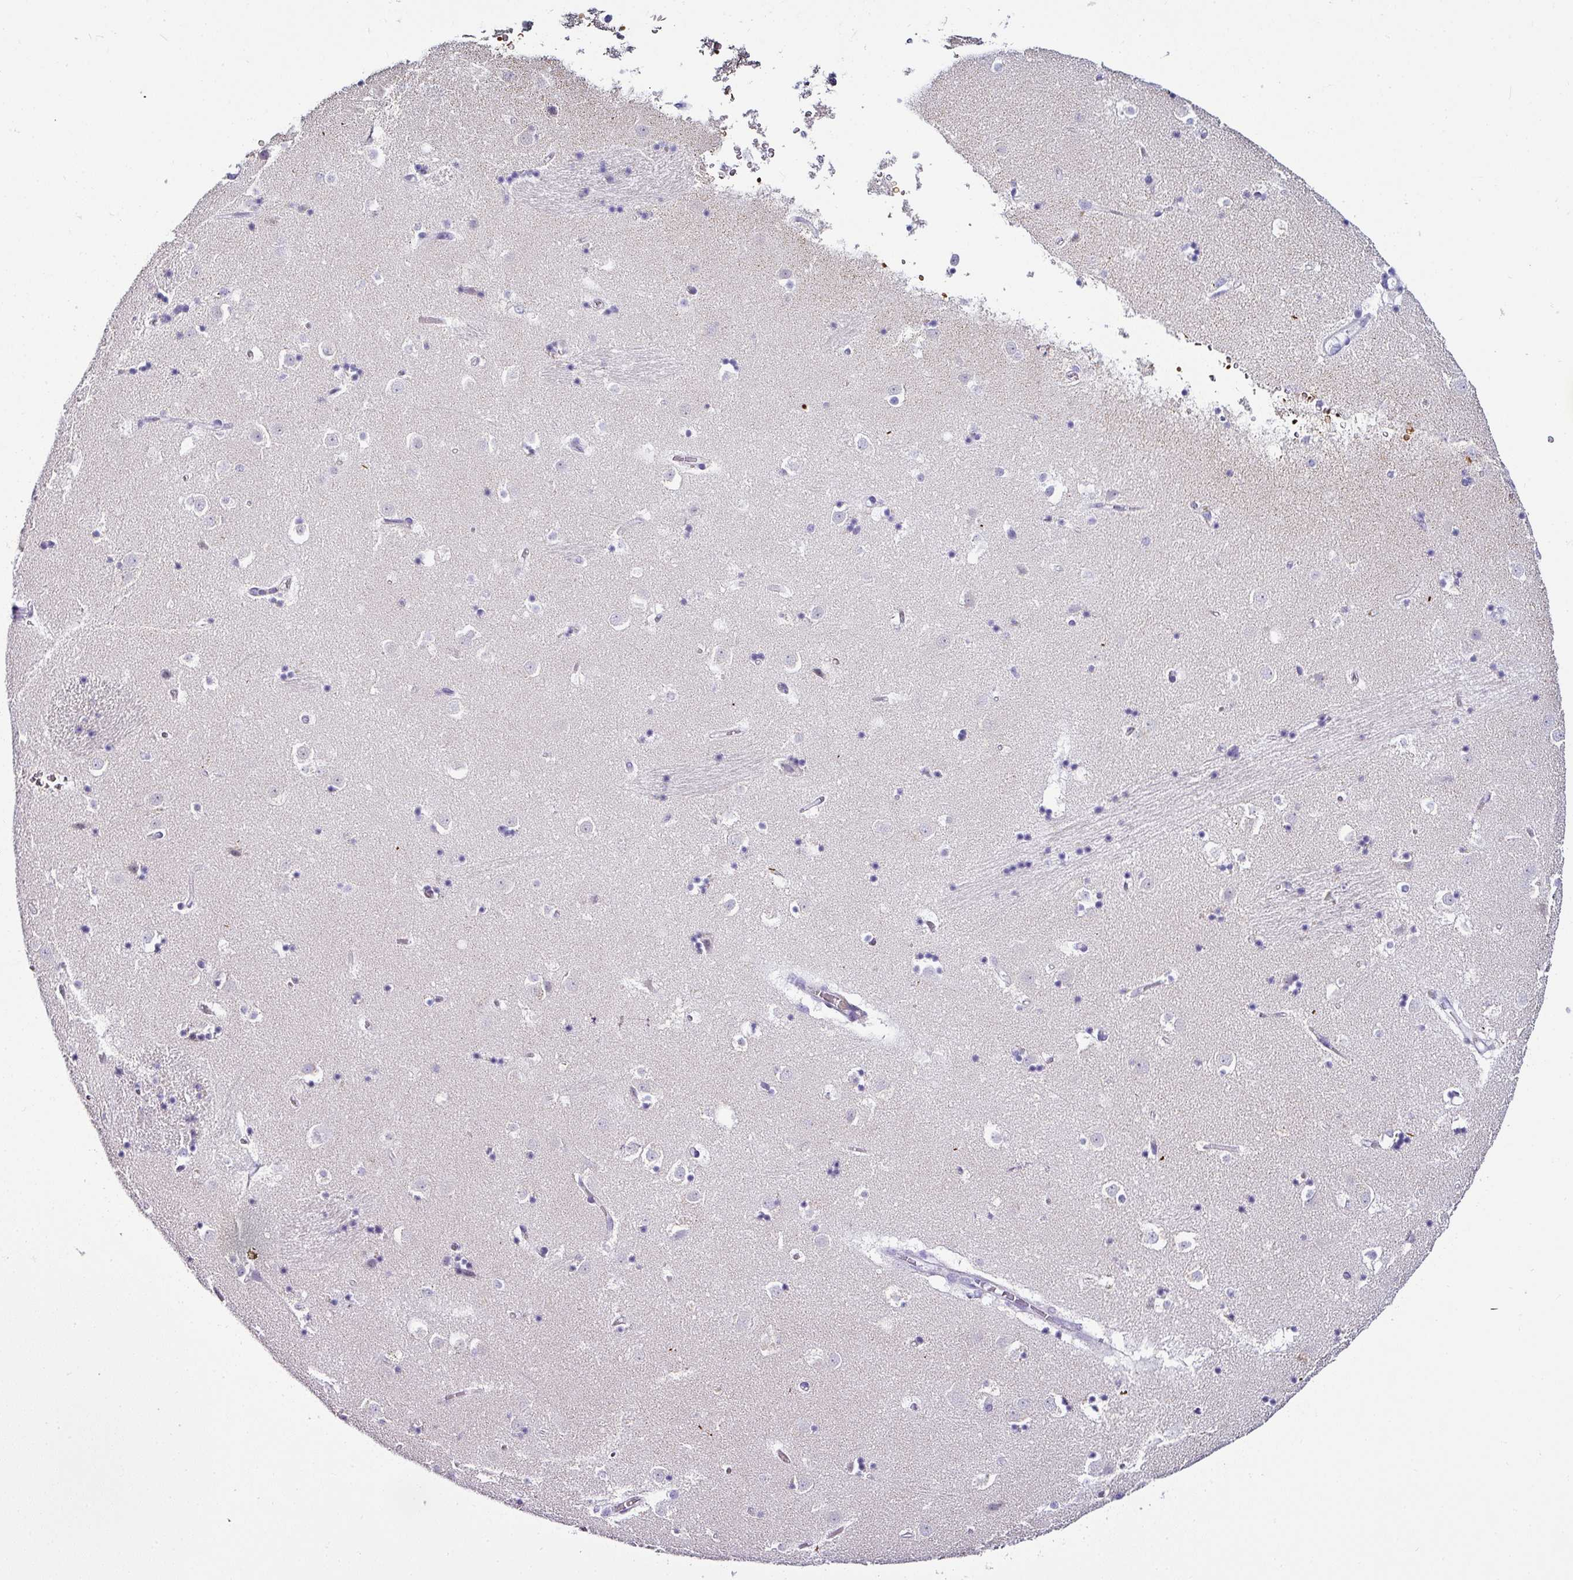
{"staining": {"intensity": "negative", "quantity": "none", "location": "none"}, "tissue": "caudate", "cell_type": "Glial cells", "image_type": "normal", "snomed": [{"axis": "morphology", "description": "Normal tissue, NOS"}, {"axis": "topography", "description": "Lateral ventricle wall"}], "caption": "DAB immunohistochemical staining of benign caudate displays no significant staining in glial cells.", "gene": "NAPSA", "patient": {"sex": "male", "age": 58}}